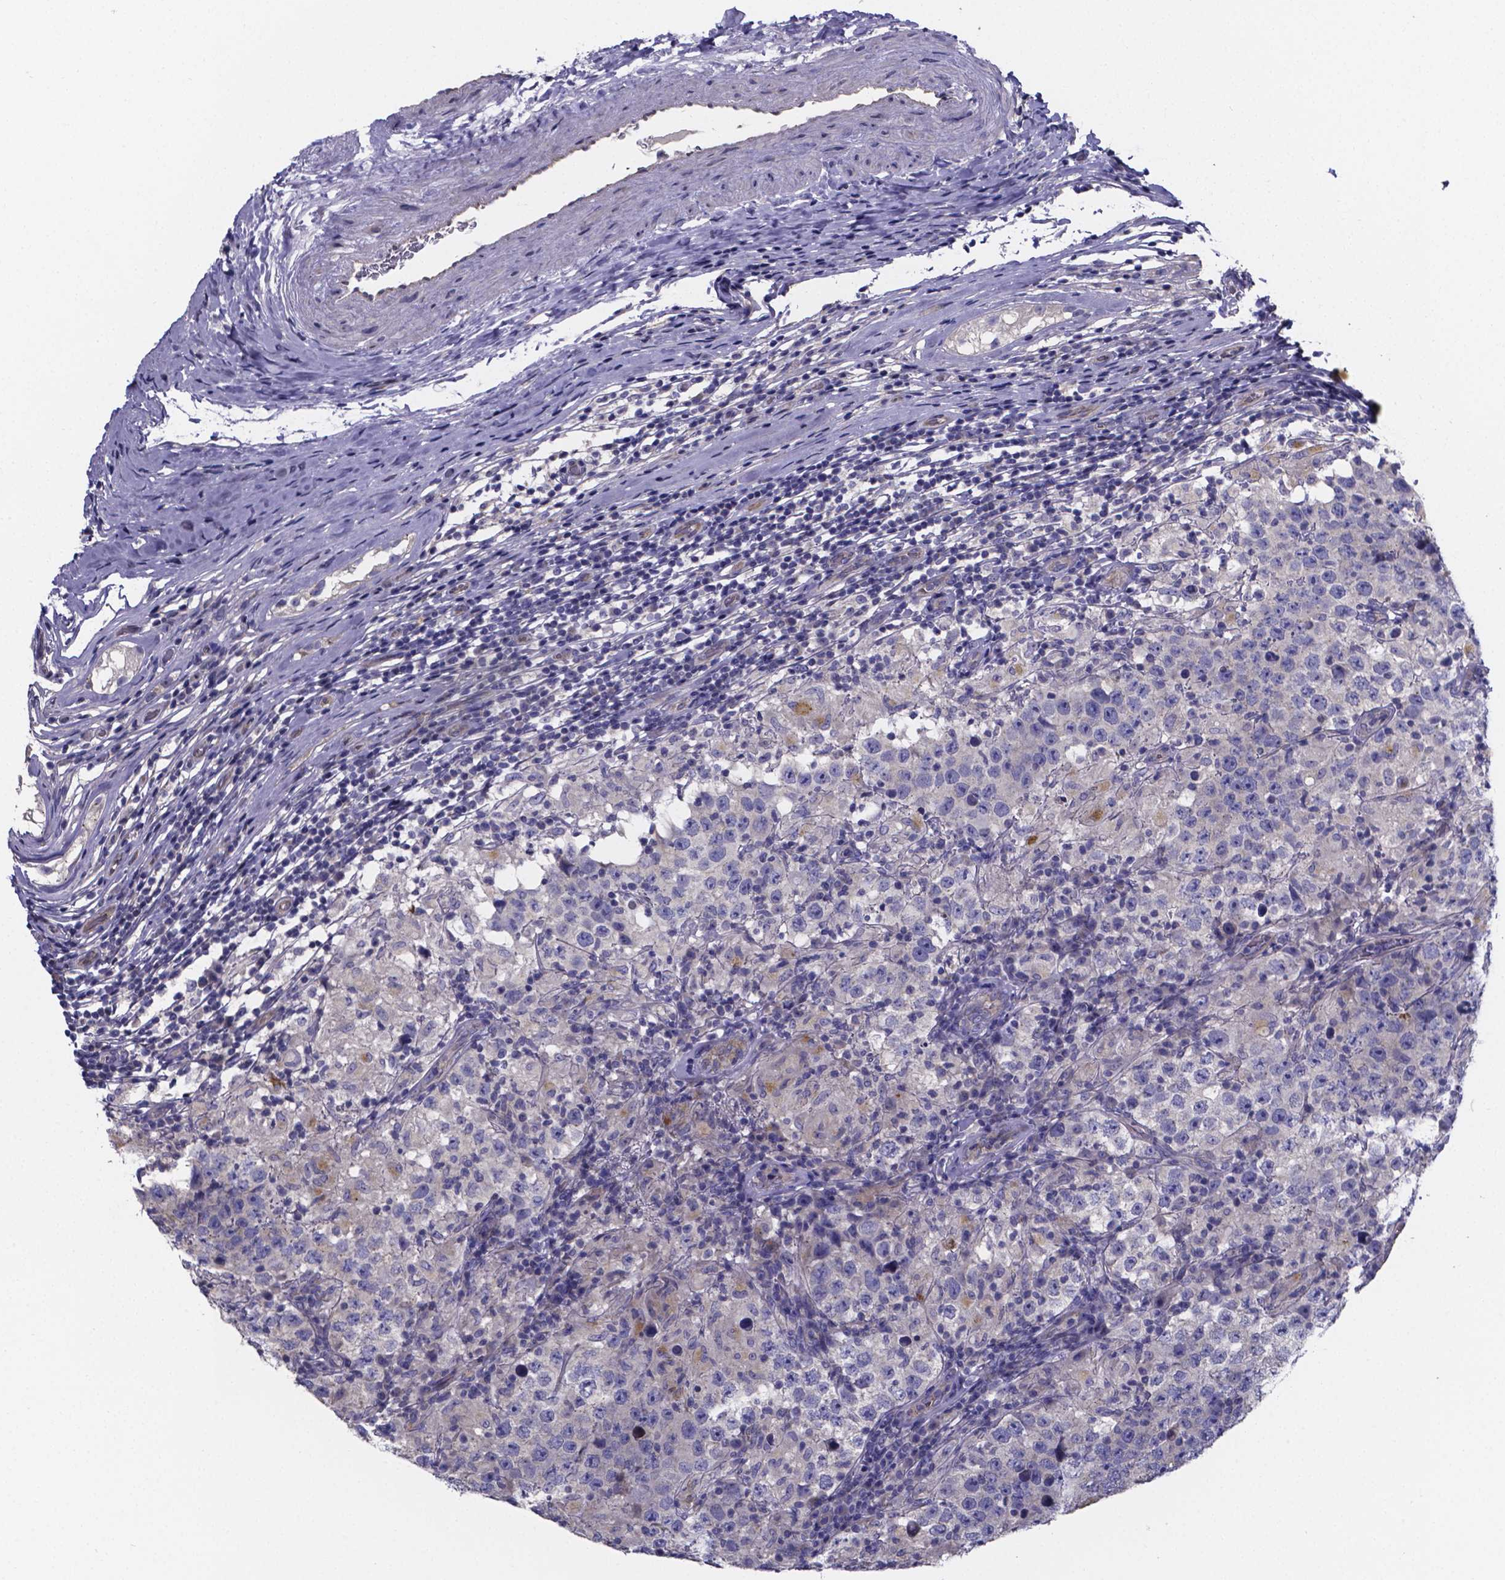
{"staining": {"intensity": "negative", "quantity": "none", "location": "none"}, "tissue": "testis cancer", "cell_type": "Tumor cells", "image_type": "cancer", "snomed": [{"axis": "morphology", "description": "Seminoma, NOS"}, {"axis": "morphology", "description": "Carcinoma, Embryonal, NOS"}, {"axis": "topography", "description": "Testis"}], "caption": "High power microscopy photomicrograph of an IHC image of embryonal carcinoma (testis), revealing no significant expression in tumor cells.", "gene": "SFRP4", "patient": {"sex": "male", "age": 41}}